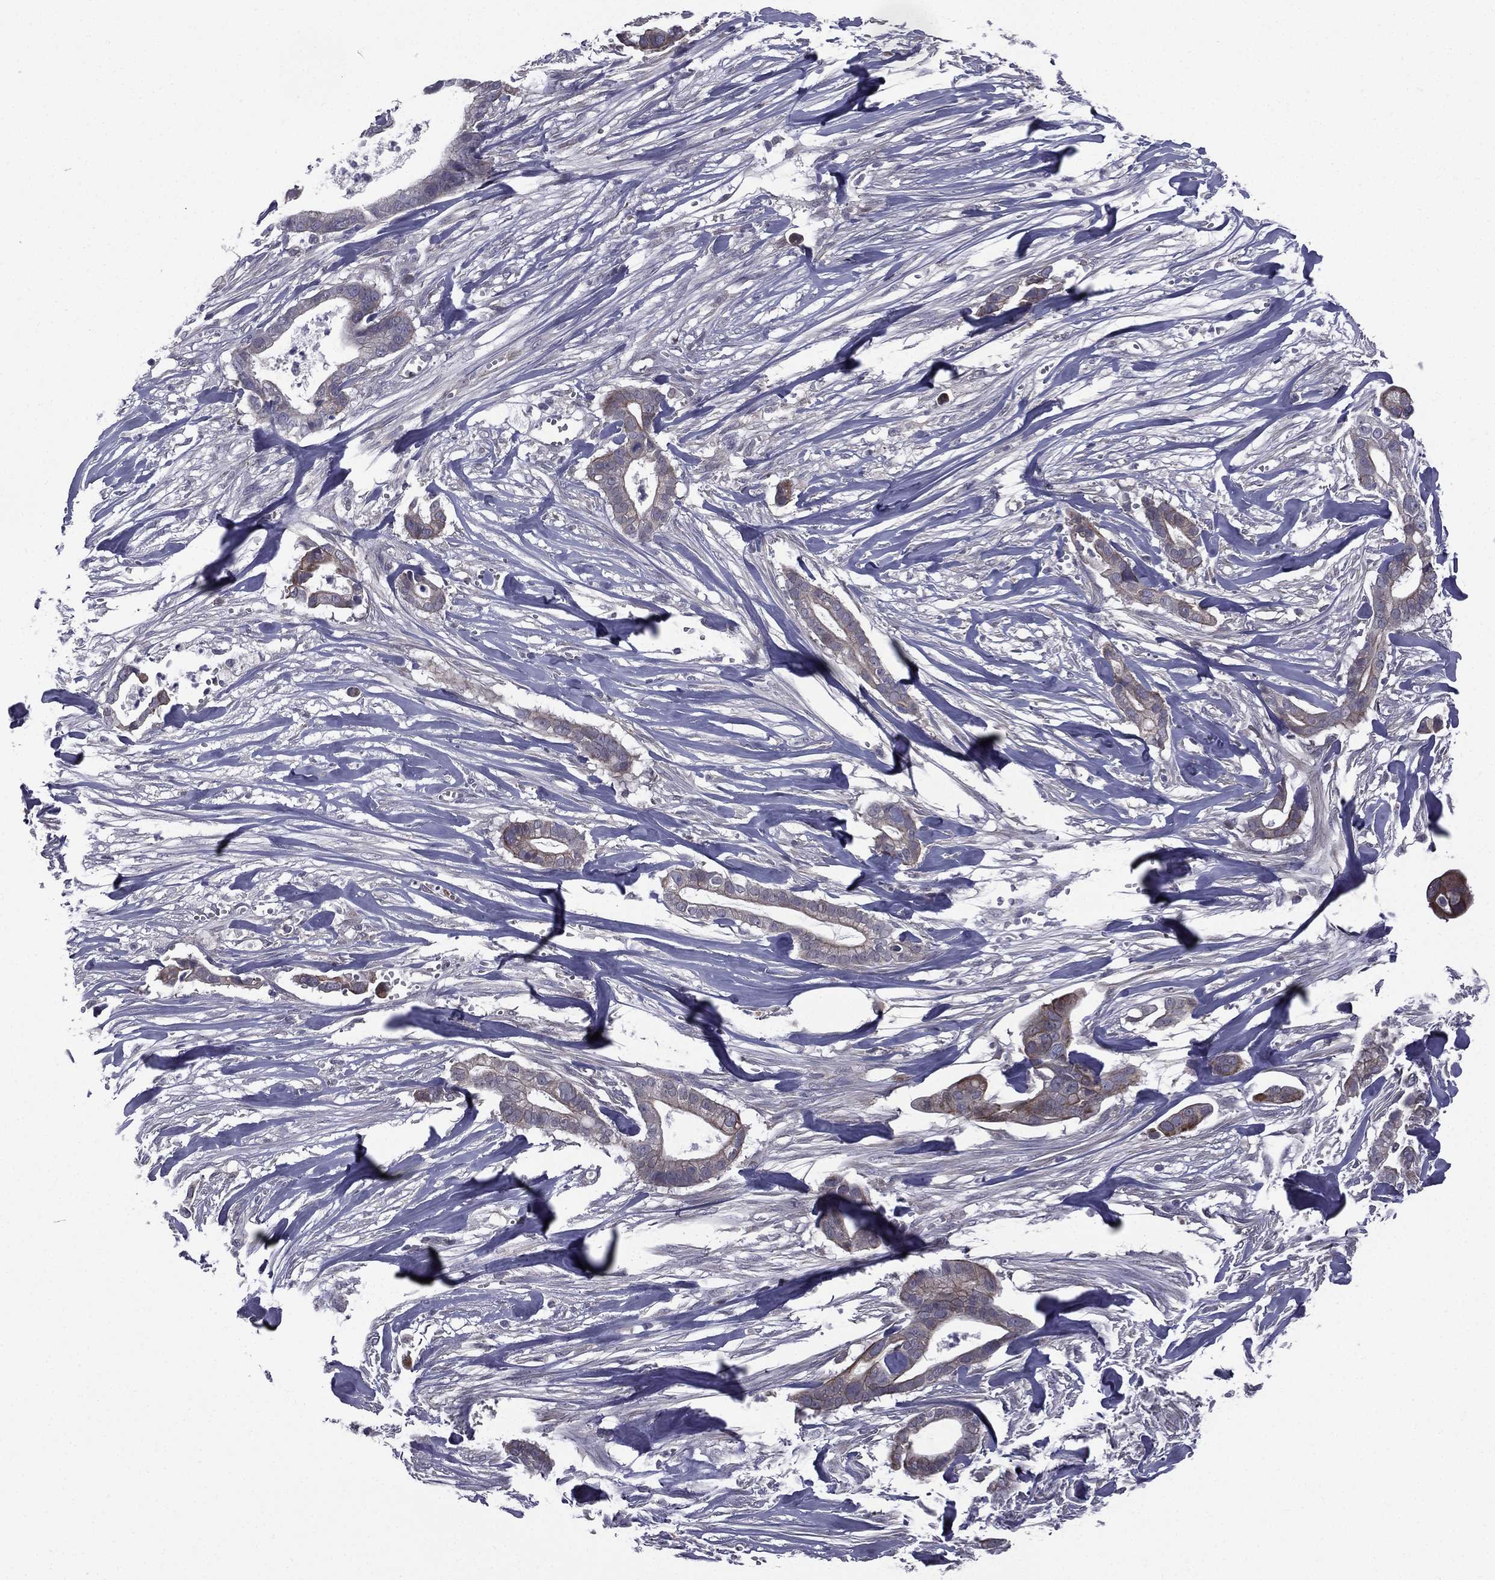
{"staining": {"intensity": "negative", "quantity": "none", "location": "none"}, "tissue": "pancreatic cancer", "cell_type": "Tumor cells", "image_type": "cancer", "snomed": [{"axis": "morphology", "description": "Adenocarcinoma, NOS"}, {"axis": "topography", "description": "Pancreas"}], "caption": "Immunohistochemical staining of pancreatic cancer (adenocarcinoma) exhibits no significant staining in tumor cells.", "gene": "ACTRT2", "patient": {"sex": "male", "age": 61}}